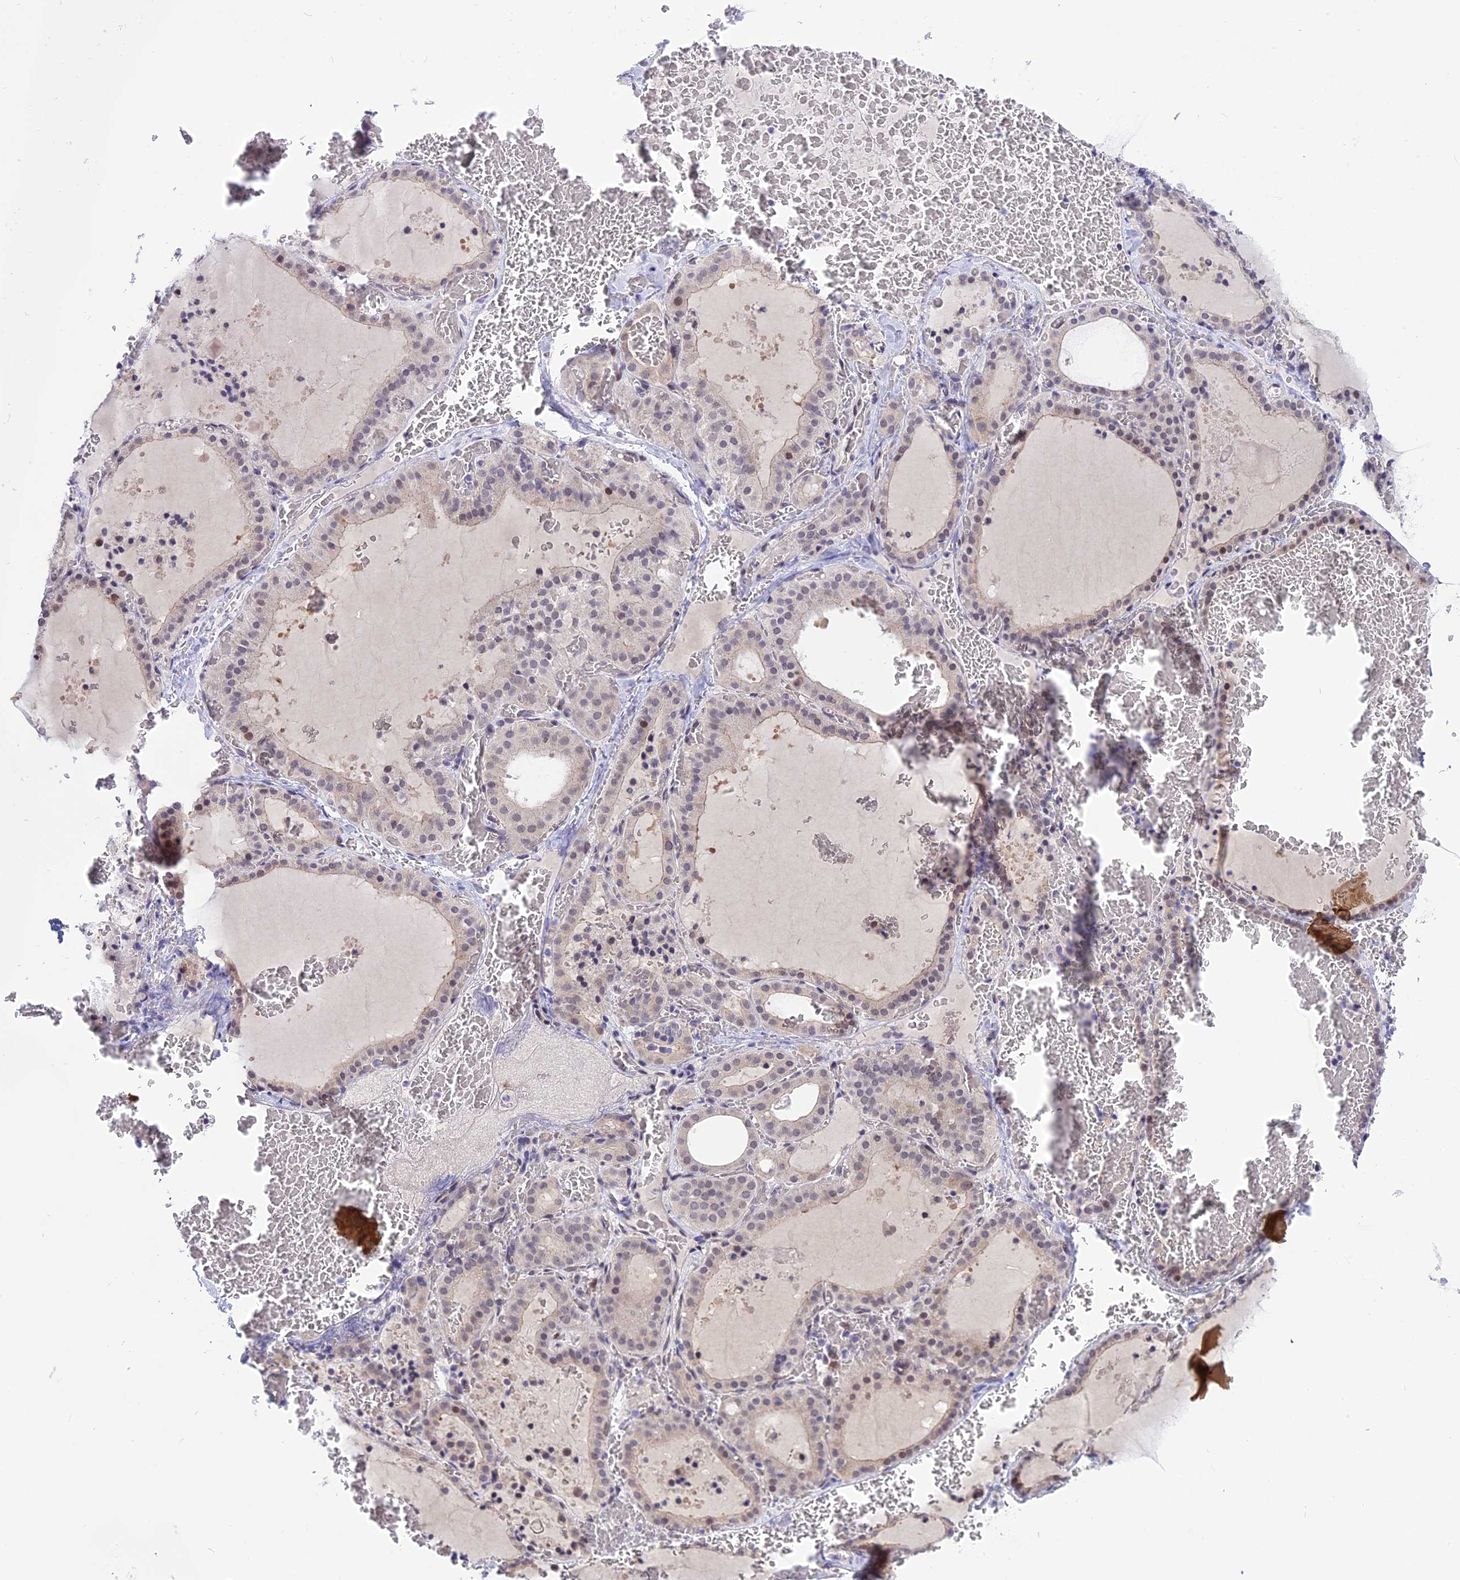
{"staining": {"intensity": "weak", "quantity": "25%-75%", "location": "nuclear"}, "tissue": "thyroid gland", "cell_type": "Glandular cells", "image_type": "normal", "snomed": [{"axis": "morphology", "description": "Normal tissue, NOS"}, {"axis": "topography", "description": "Thyroid gland"}], "caption": "High-power microscopy captured an immunohistochemistry (IHC) micrograph of normal thyroid gland, revealing weak nuclear positivity in approximately 25%-75% of glandular cells. Ihc stains the protein in brown and the nuclei are stained blue.", "gene": "ZNF837", "patient": {"sex": "female", "age": 39}}